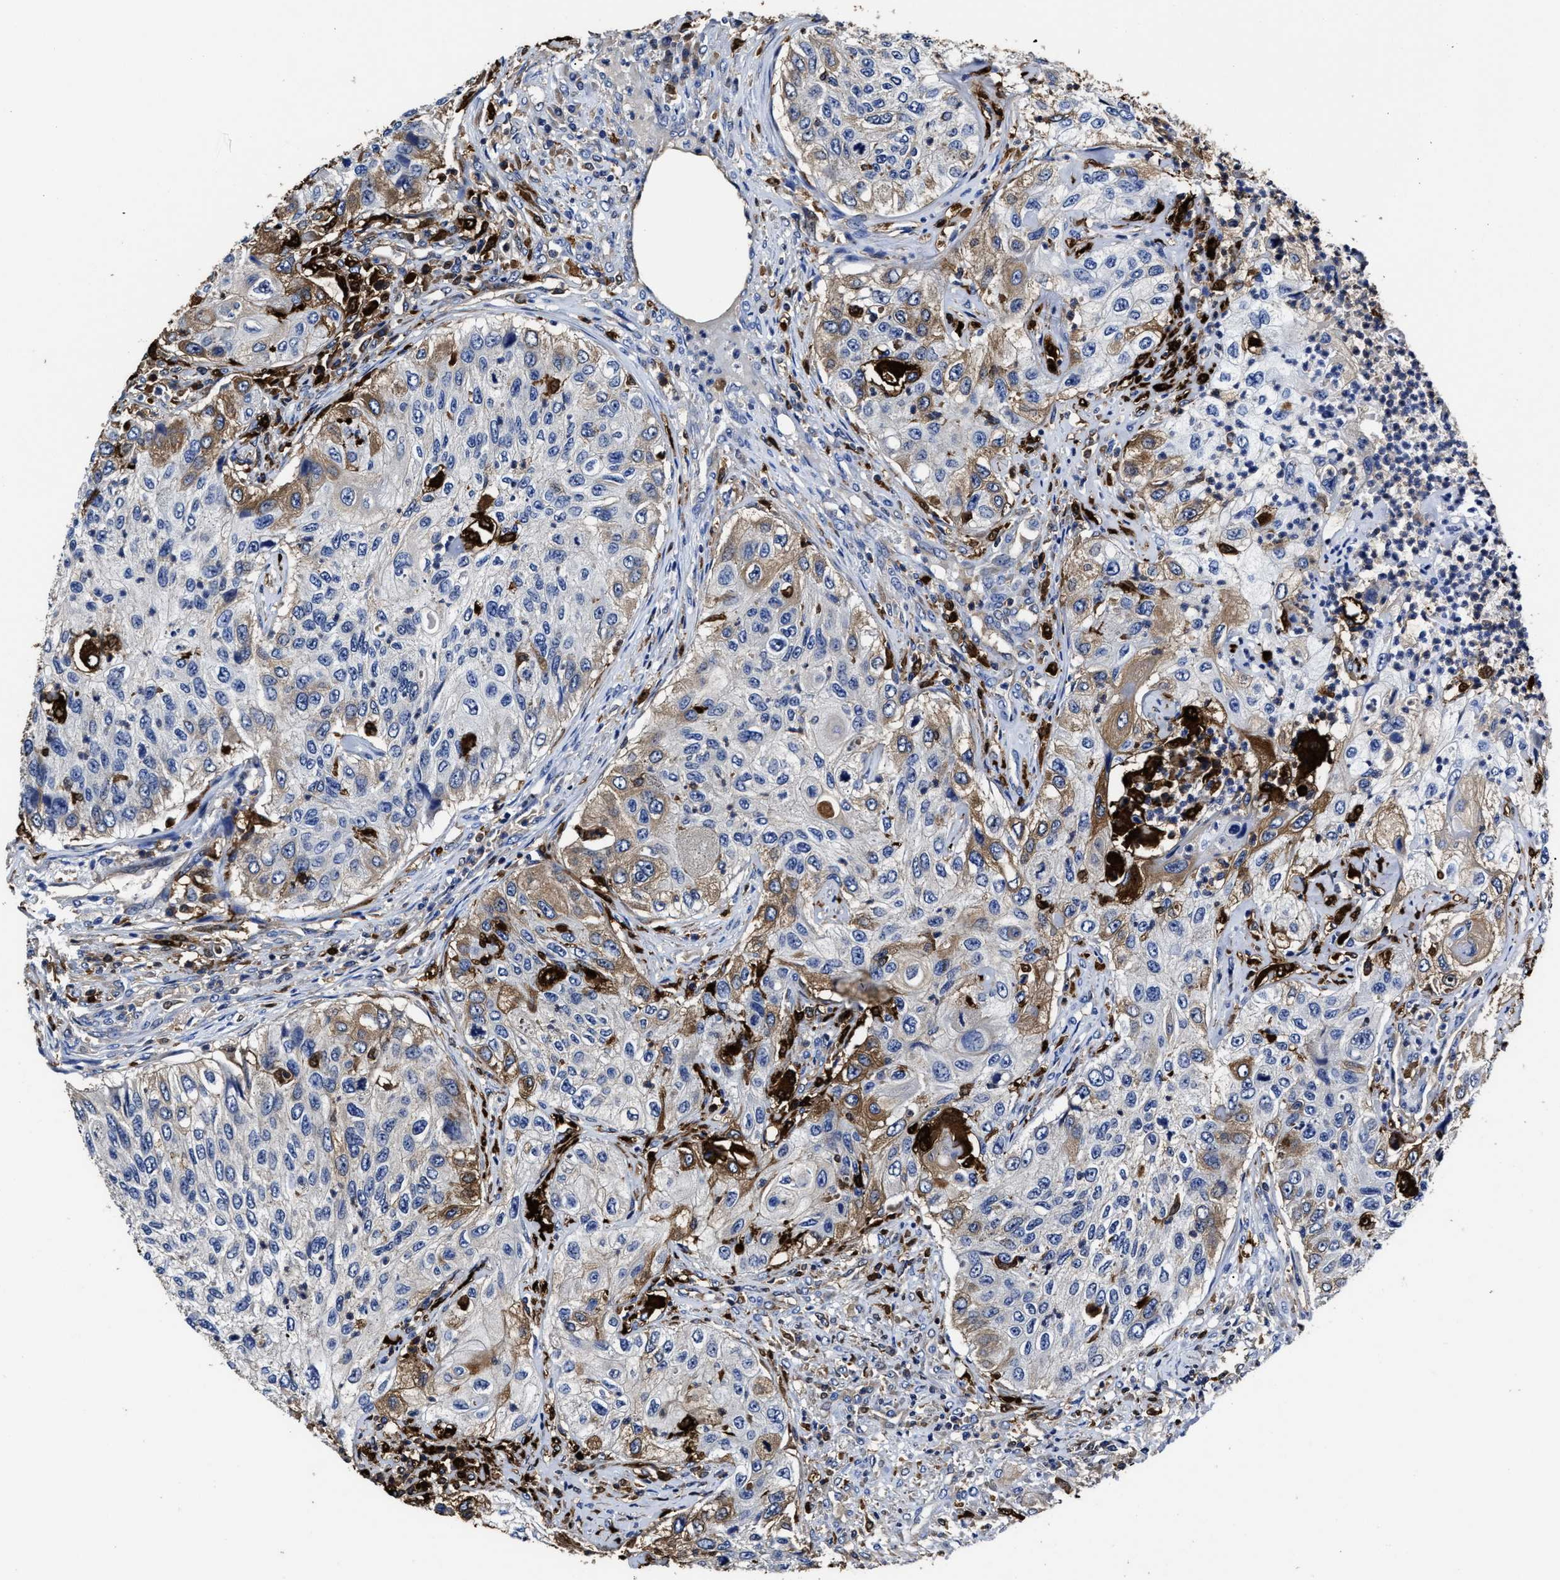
{"staining": {"intensity": "moderate", "quantity": "<25%", "location": "cytoplasmic/membranous"}, "tissue": "urothelial cancer", "cell_type": "Tumor cells", "image_type": "cancer", "snomed": [{"axis": "morphology", "description": "Urothelial carcinoma, High grade"}, {"axis": "topography", "description": "Urinary bladder"}], "caption": "Urothelial carcinoma (high-grade) stained for a protein (brown) demonstrates moderate cytoplasmic/membranous positive positivity in approximately <25% of tumor cells.", "gene": "PRPF4B", "patient": {"sex": "female", "age": 60}}